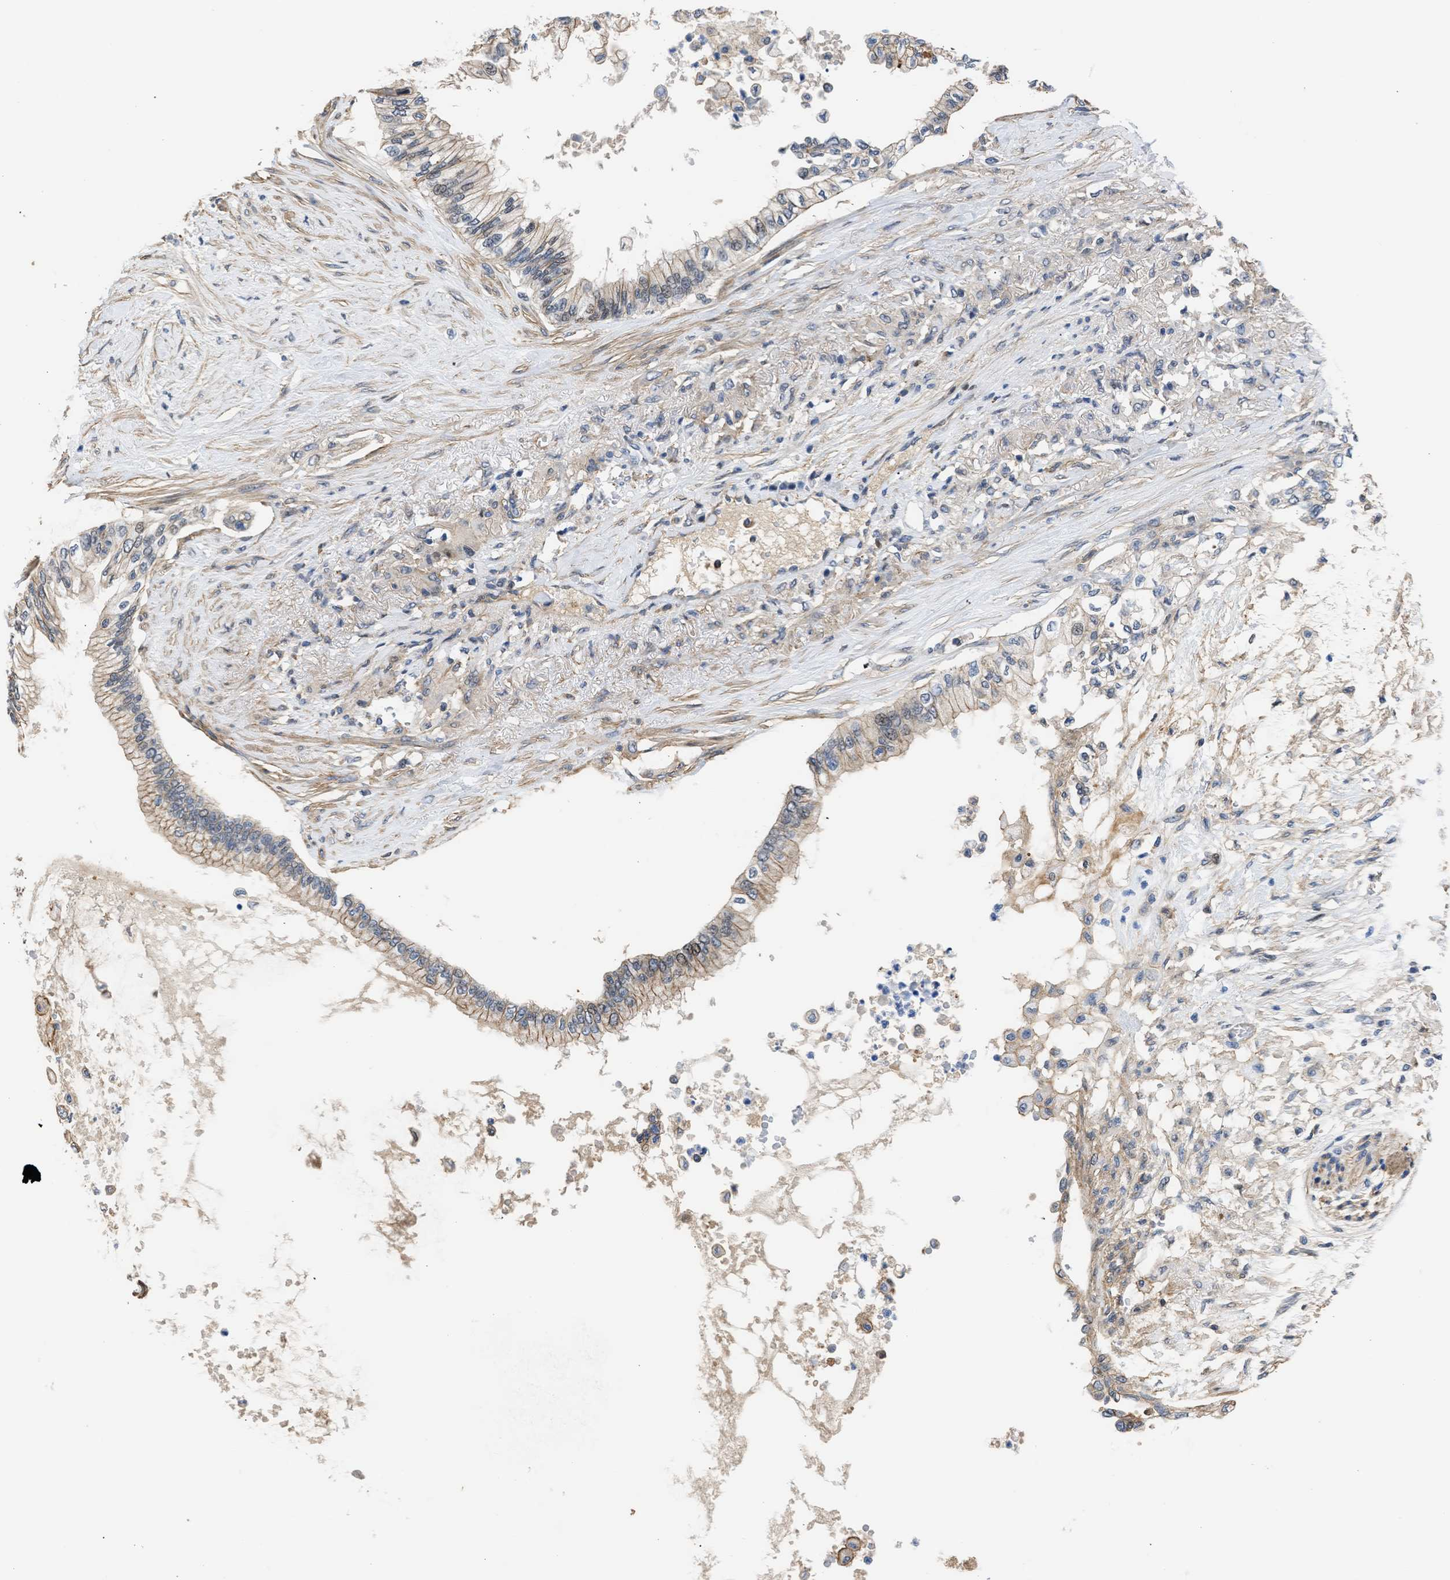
{"staining": {"intensity": "weak", "quantity": ">75%", "location": "cytoplasmic/membranous"}, "tissue": "pancreatic cancer", "cell_type": "Tumor cells", "image_type": "cancer", "snomed": [{"axis": "morphology", "description": "Normal tissue, NOS"}, {"axis": "morphology", "description": "Adenocarcinoma, NOS"}, {"axis": "topography", "description": "Pancreas"}, {"axis": "topography", "description": "Duodenum"}], "caption": "An IHC image of neoplastic tissue is shown. Protein staining in brown shows weak cytoplasmic/membranous positivity in pancreatic cancer (adenocarcinoma) within tumor cells.", "gene": "MAS1L", "patient": {"sex": "female", "age": 60}}